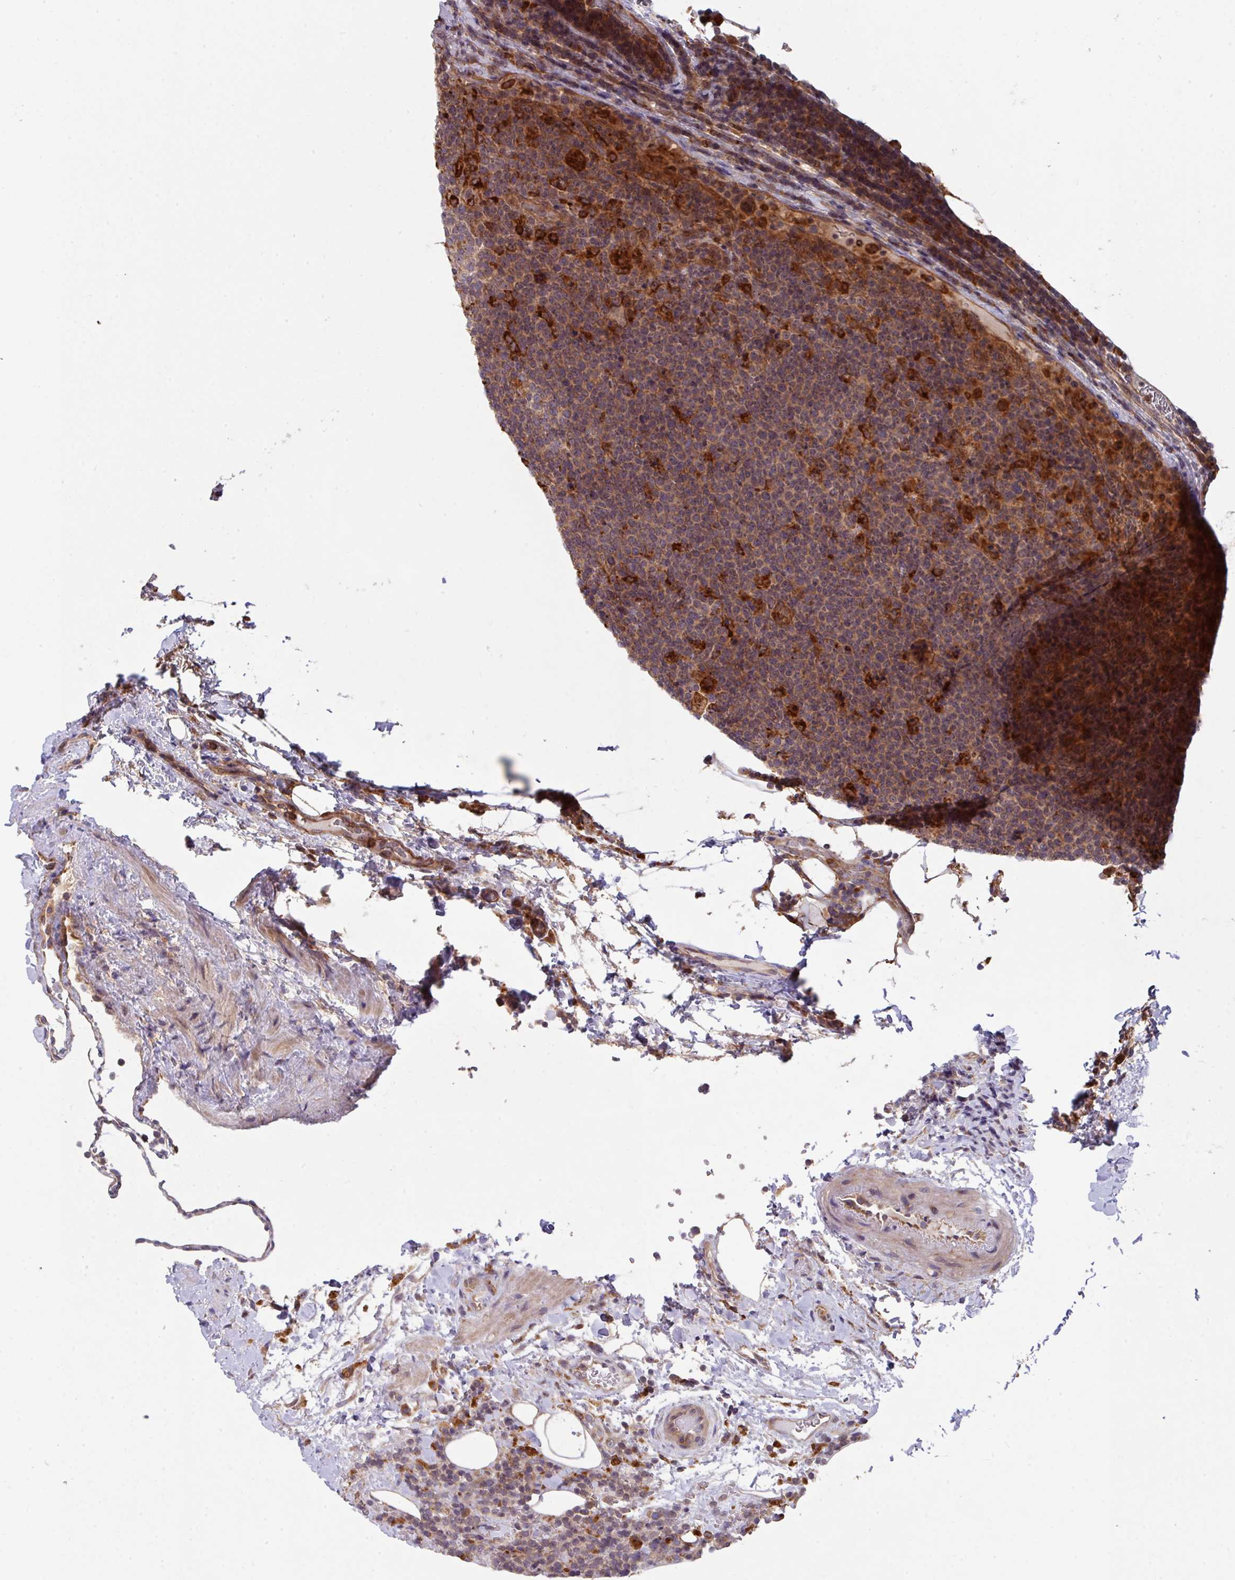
{"staining": {"intensity": "weak", "quantity": "<25%", "location": "cytoplasmic/membranous"}, "tissue": "lymphoma", "cell_type": "Tumor cells", "image_type": "cancer", "snomed": [{"axis": "morphology", "description": "Malignant lymphoma, non-Hodgkin's type, High grade"}, {"axis": "topography", "description": "Lymph node"}], "caption": "A photomicrograph of high-grade malignant lymphoma, non-Hodgkin's type stained for a protein reveals no brown staining in tumor cells.", "gene": "TRIM14", "patient": {"sex": "male", "age": 61}}